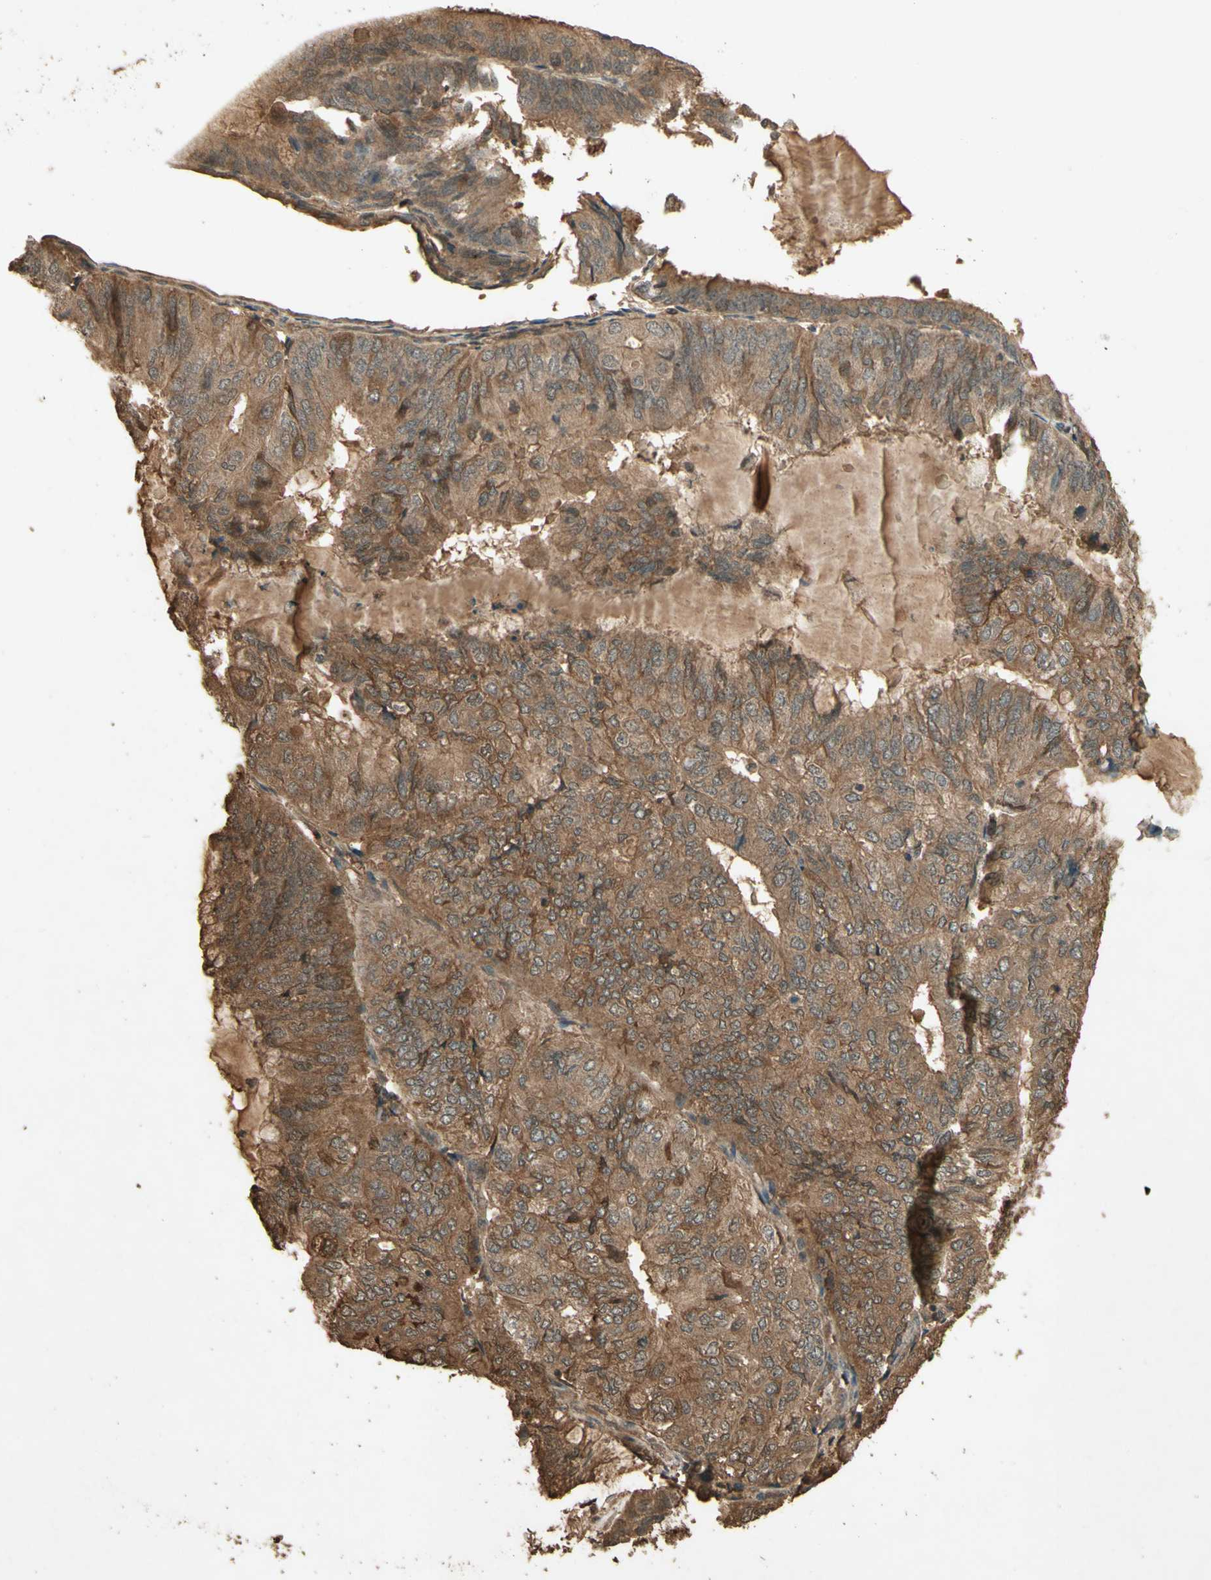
{"staining": {"intensity": "moderate", "quantity": ">75%", "location": "cytoplasmic/membranous"}, "tissue": "endometrial cancer", "cell_type": "Tumor cells", "image_type": "cancer", "snomed": [{"axis": "morphology", "description": "Adenocarcinoma, NOS"}, {"axis": "topography", "description": "Endometrium"}], "caption": "Immunohistochemical staining of endometrial adenocarcinoma displays medium levels of moderate cytoplasmic/membranous protein expression in approximately >75% of tumor cells.", "gene": "SMAD9", "patient": {"sex": "female", "age": 81}}